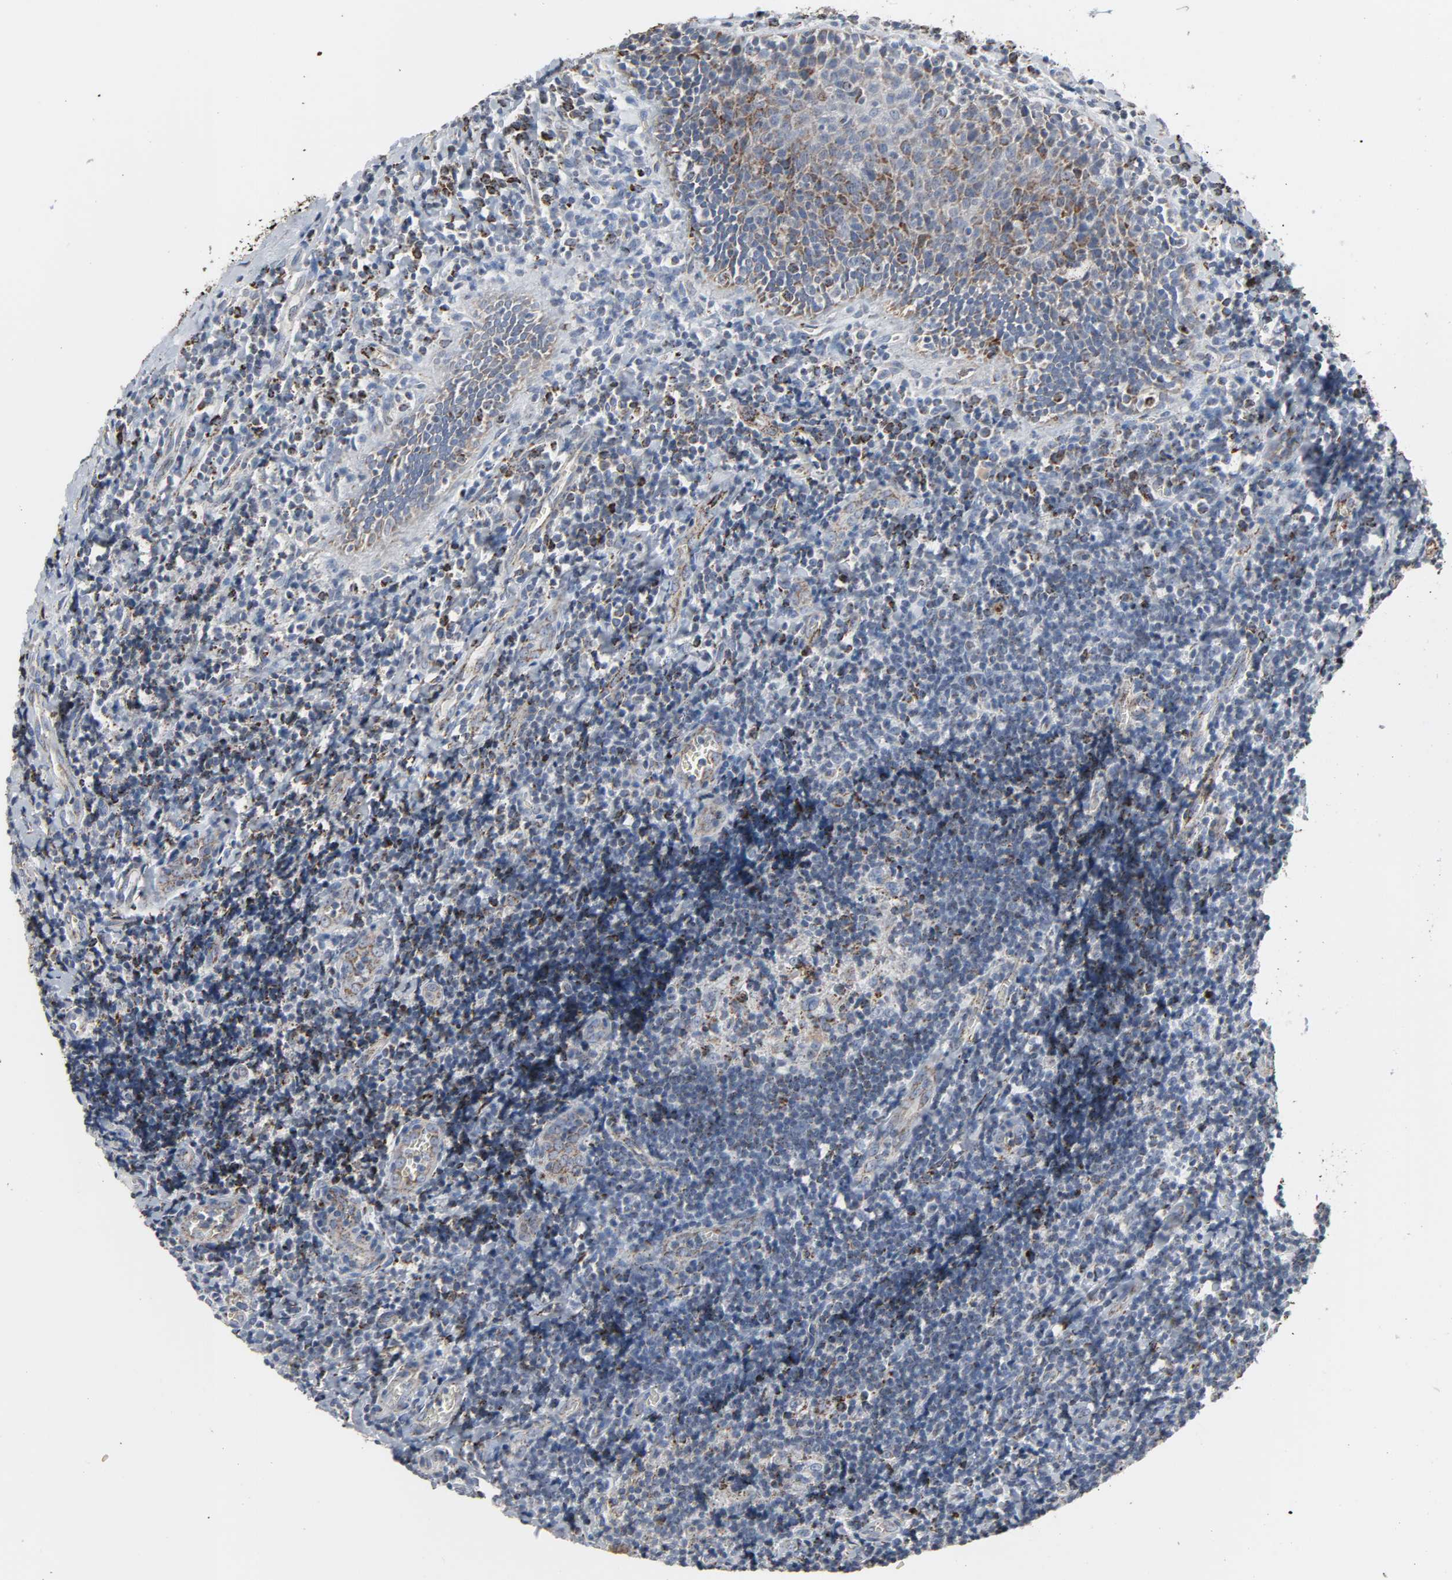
{"staining": {"intensity": "moderate", "quantity": "25%-75%", "location": "cytoplasmic/membranous"}, "tissue": "oral mucosa", "cell_type": "Squamous epithelial cells", "image_type": "normal", "snomed": [{"axis": "morphology", "description": "Normal tissue, NOS"}, {"axis": "topography", "description": "Oral tissue"}], "caption": "Brown immunohistochemical staining in benign oral mucosa shows moderate cytoplasmic/membranous expression in about 25%-75% of squamous epithelial cells.", "gene": "ACAT1", "patient": {"sex": "male", "age": 20}}